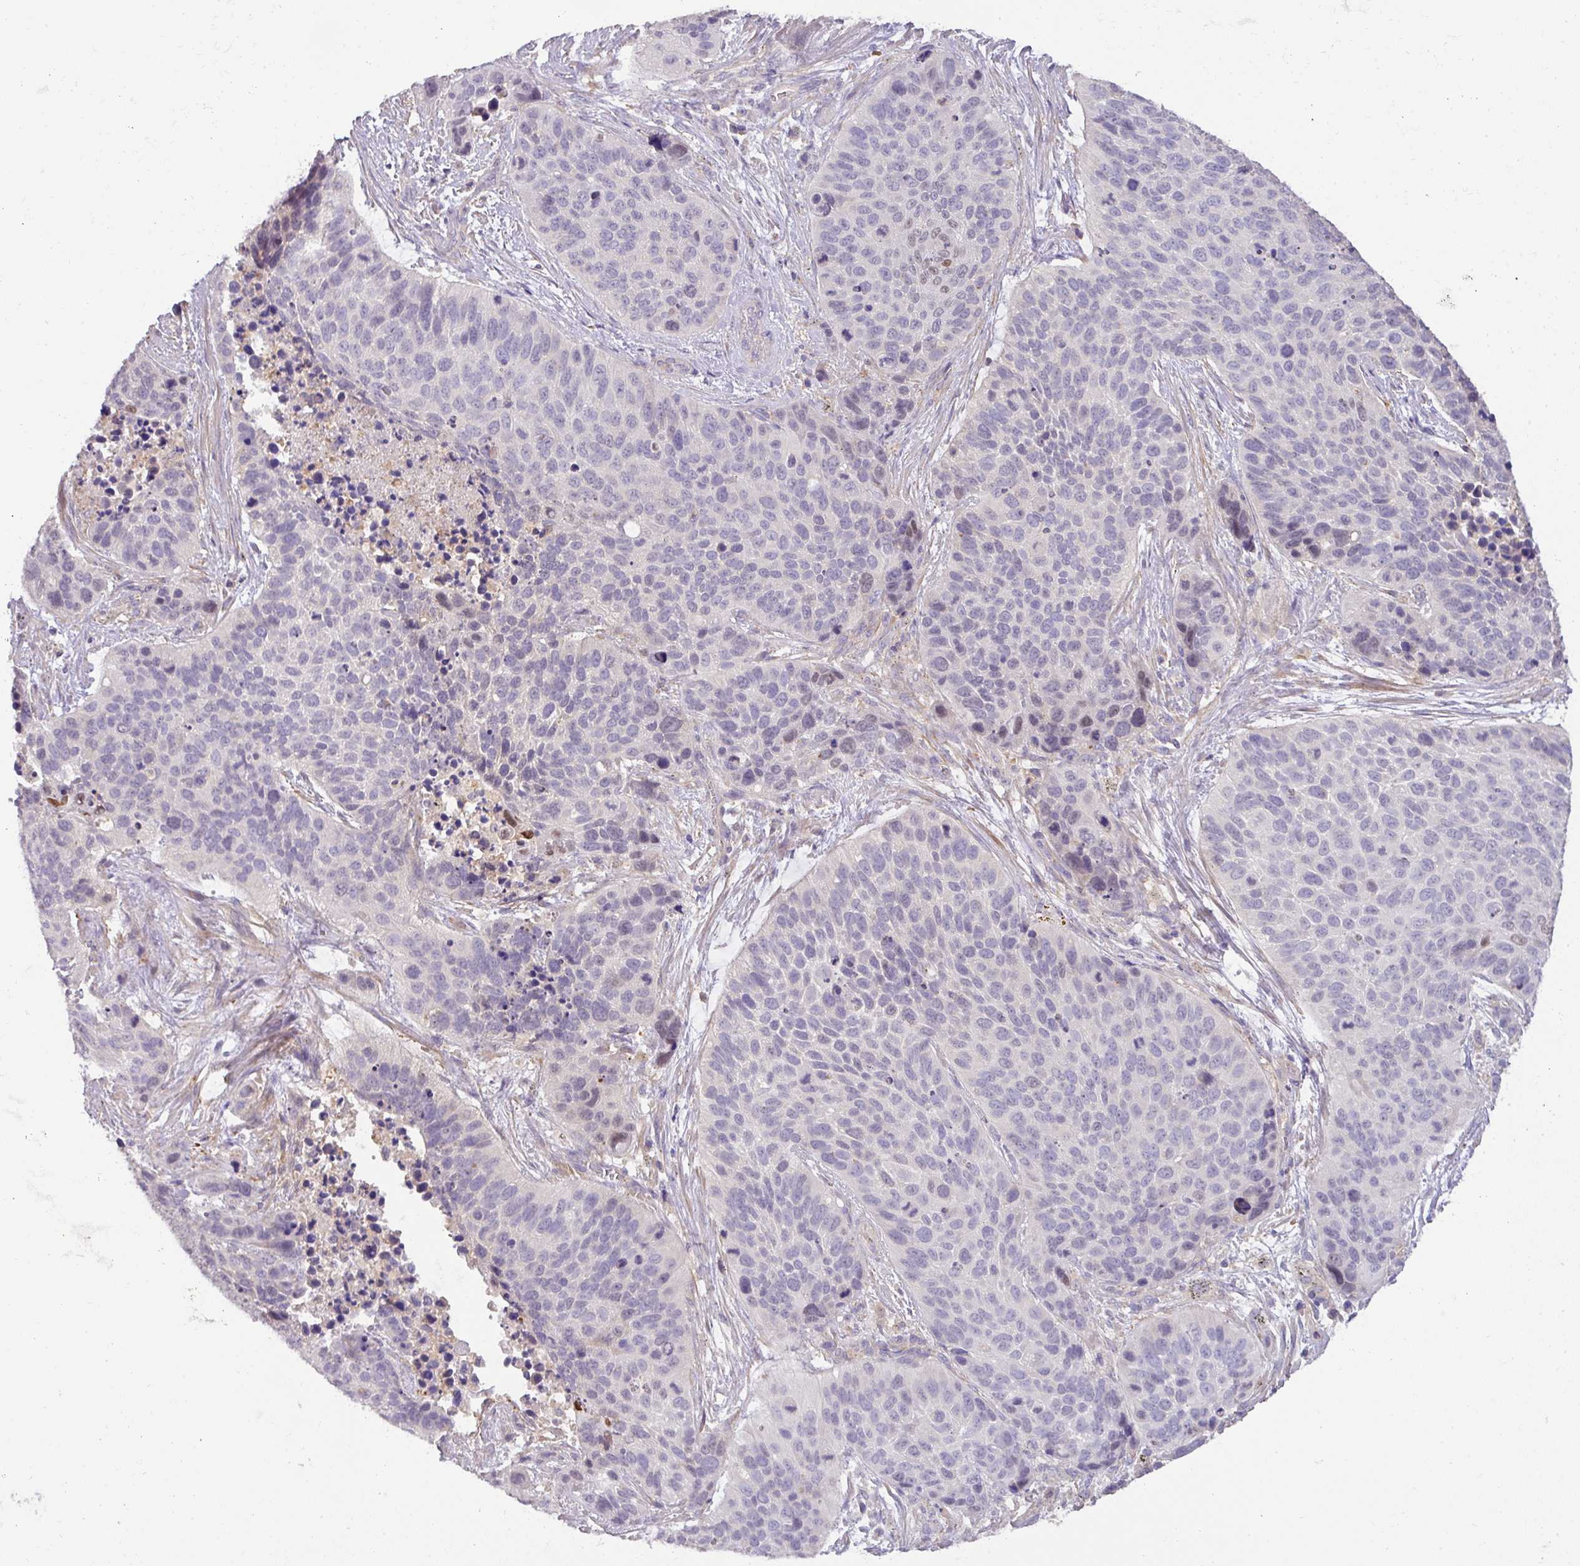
{"staining": {"intensity": "negative", "quantity": "none", "location": "none"}, "tissue": "lung cancer", "cell_type": "Tumor cells", "image_type": "cancer", "snomed": [{"axis": "morphology", "description": "Squamous cell carcinoma, NOS"}, {"axis": "topography", "description": "Lung"}], "caption": "Lung squamous cell carcinoma was stained to show a protein in brown. There is no significant positivity in tumor cells.", "gene": "HOXC13", "patient": {"sex": "male", "age": 62}}